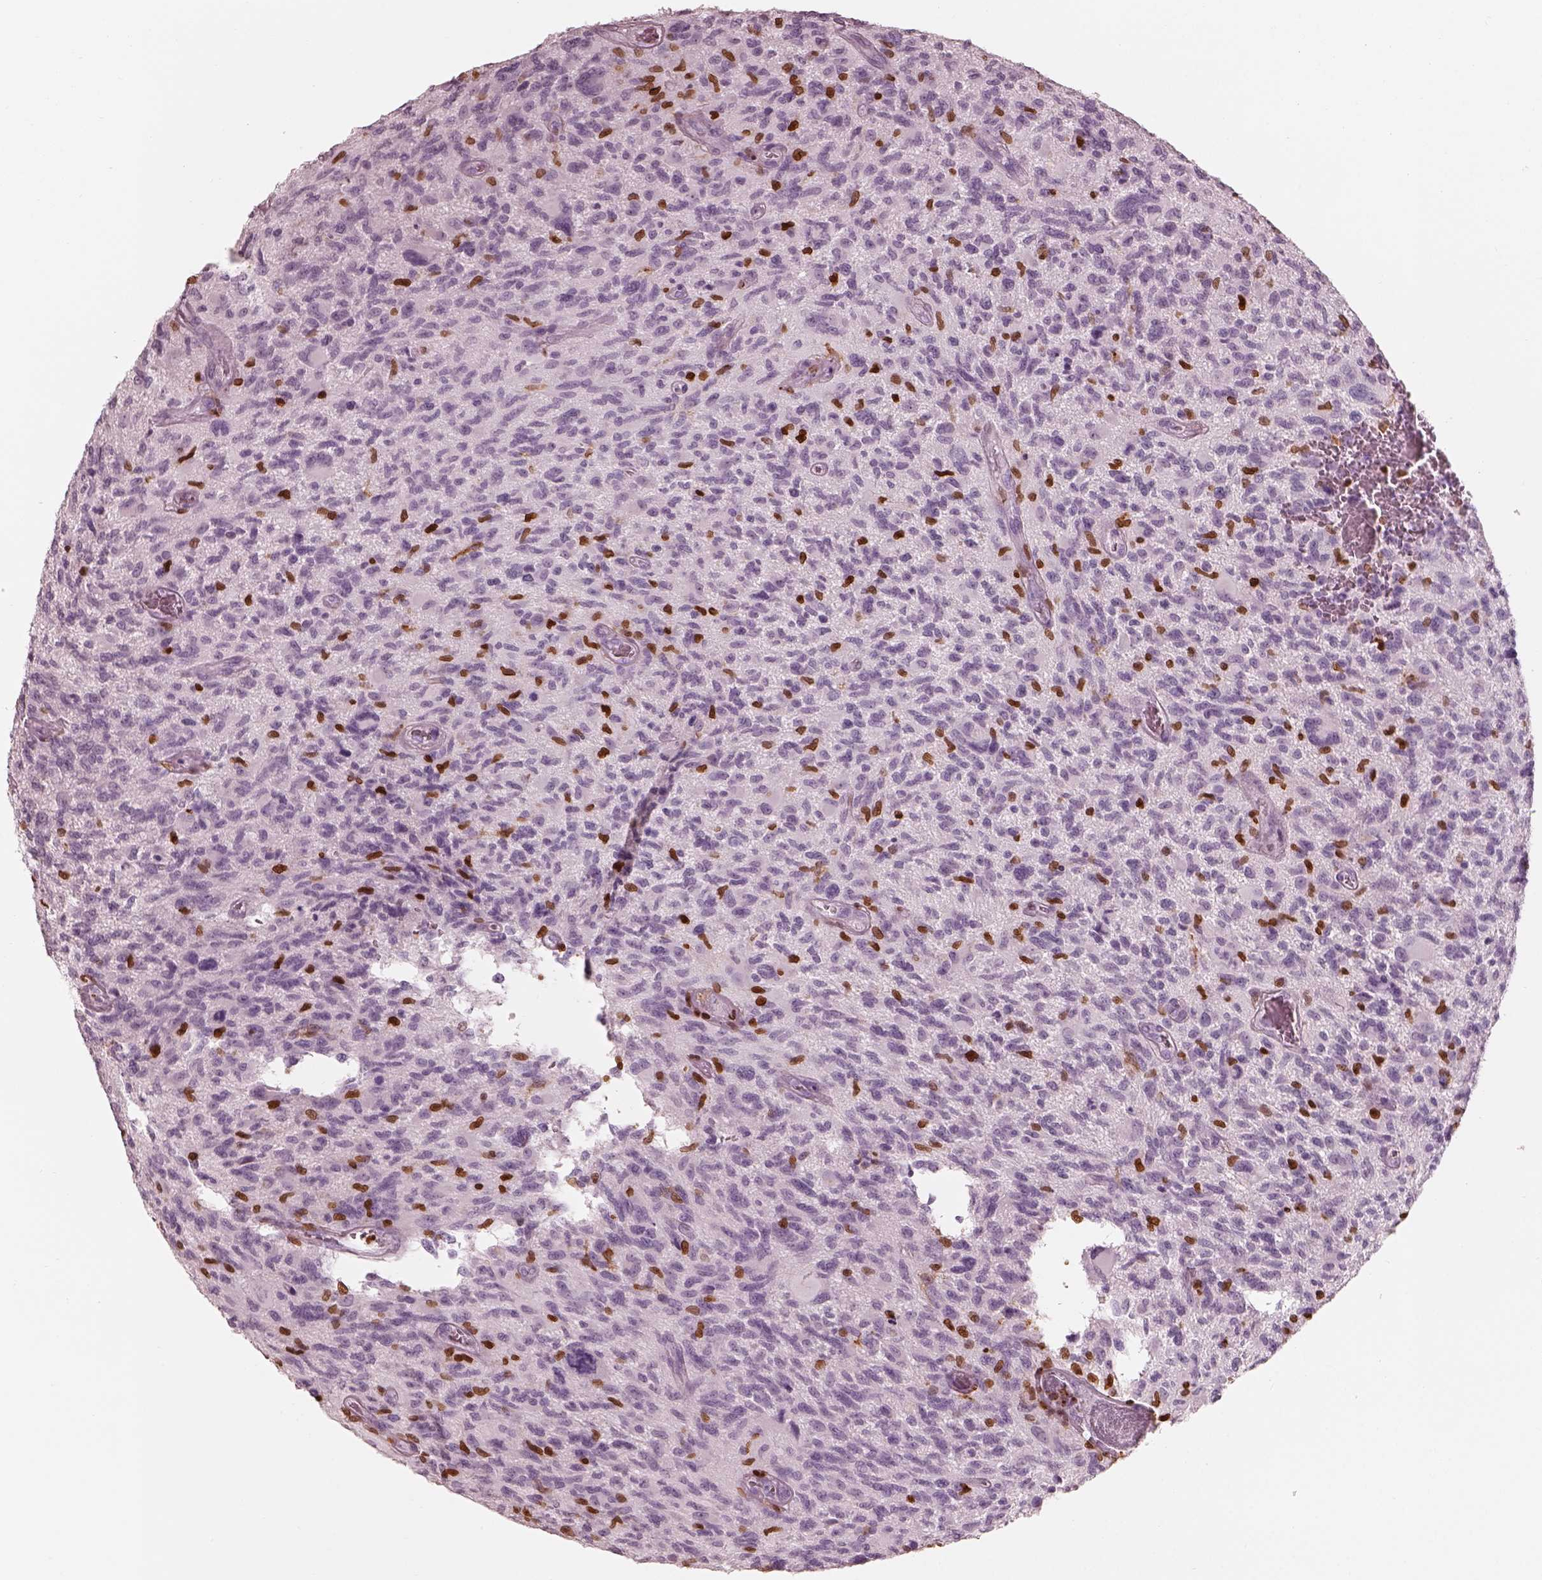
{"staining": {"intensity": "negative", "quantity": "none", "location": "none"}, "tissue": "glioma", "cell_type": "Tumor cells", "image_type": "cancer", "snomed": [{"axis": "morphology", "description": "Glioma, malignant, NOS"}, {"axis": "morphology", "description": "Glioma, malignant, High grade"}, {"axis": "topography", "description": "Brain"}], "caption": "Immunohistochemical staining of malignant glioma demonstrates no significant expression in tumor cells. (Brightfield microscopy of DAB immunohistochemistry (IHC) at high magnification).", "gene": "ALOX5", "patient": {"sex": "female", "age": 71}}